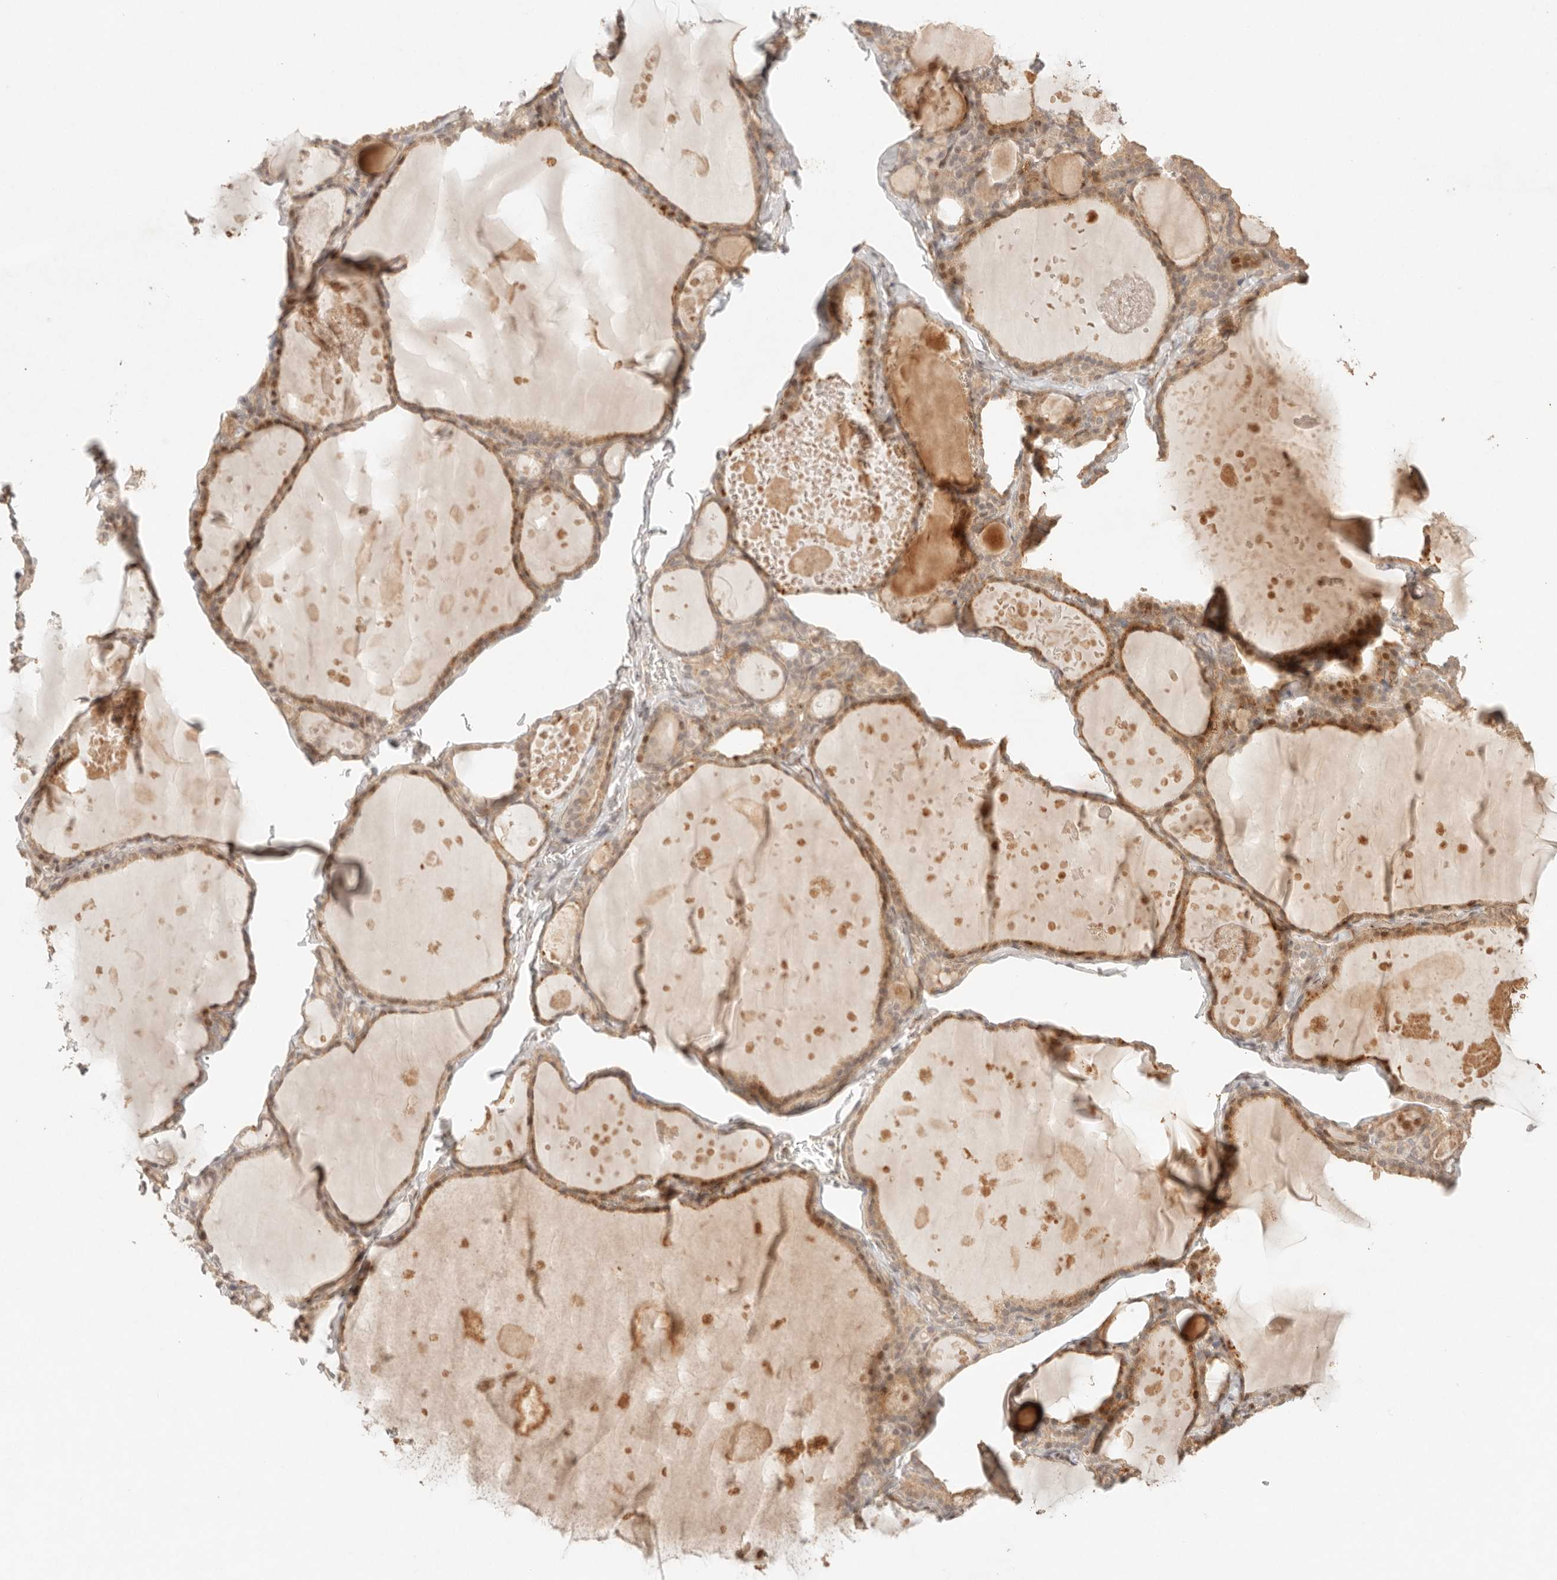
{"staining": {"intensity": "moderate", "quantity": ">75%", "location": "cytoplasmic/membranous"}, "tissue": "thyroid gland", "cell_type": "Glandular cells", "image_type": "normal", "snomed": [{"axis": "morphology", "description": "Normal tissue, NOS"}, {"axis": "topography", "description": "Thyroid gland"}], "caption": "A high-resolution image shows immunohistochemistry (IHC) staining of normal thyroid gland, which demonstrates moderate cytoplasmic/membranous positivity in approximately >75% of glandular cells.", "gene": "PHLDA3", "patient": {"sex": "male", "age": 56}}